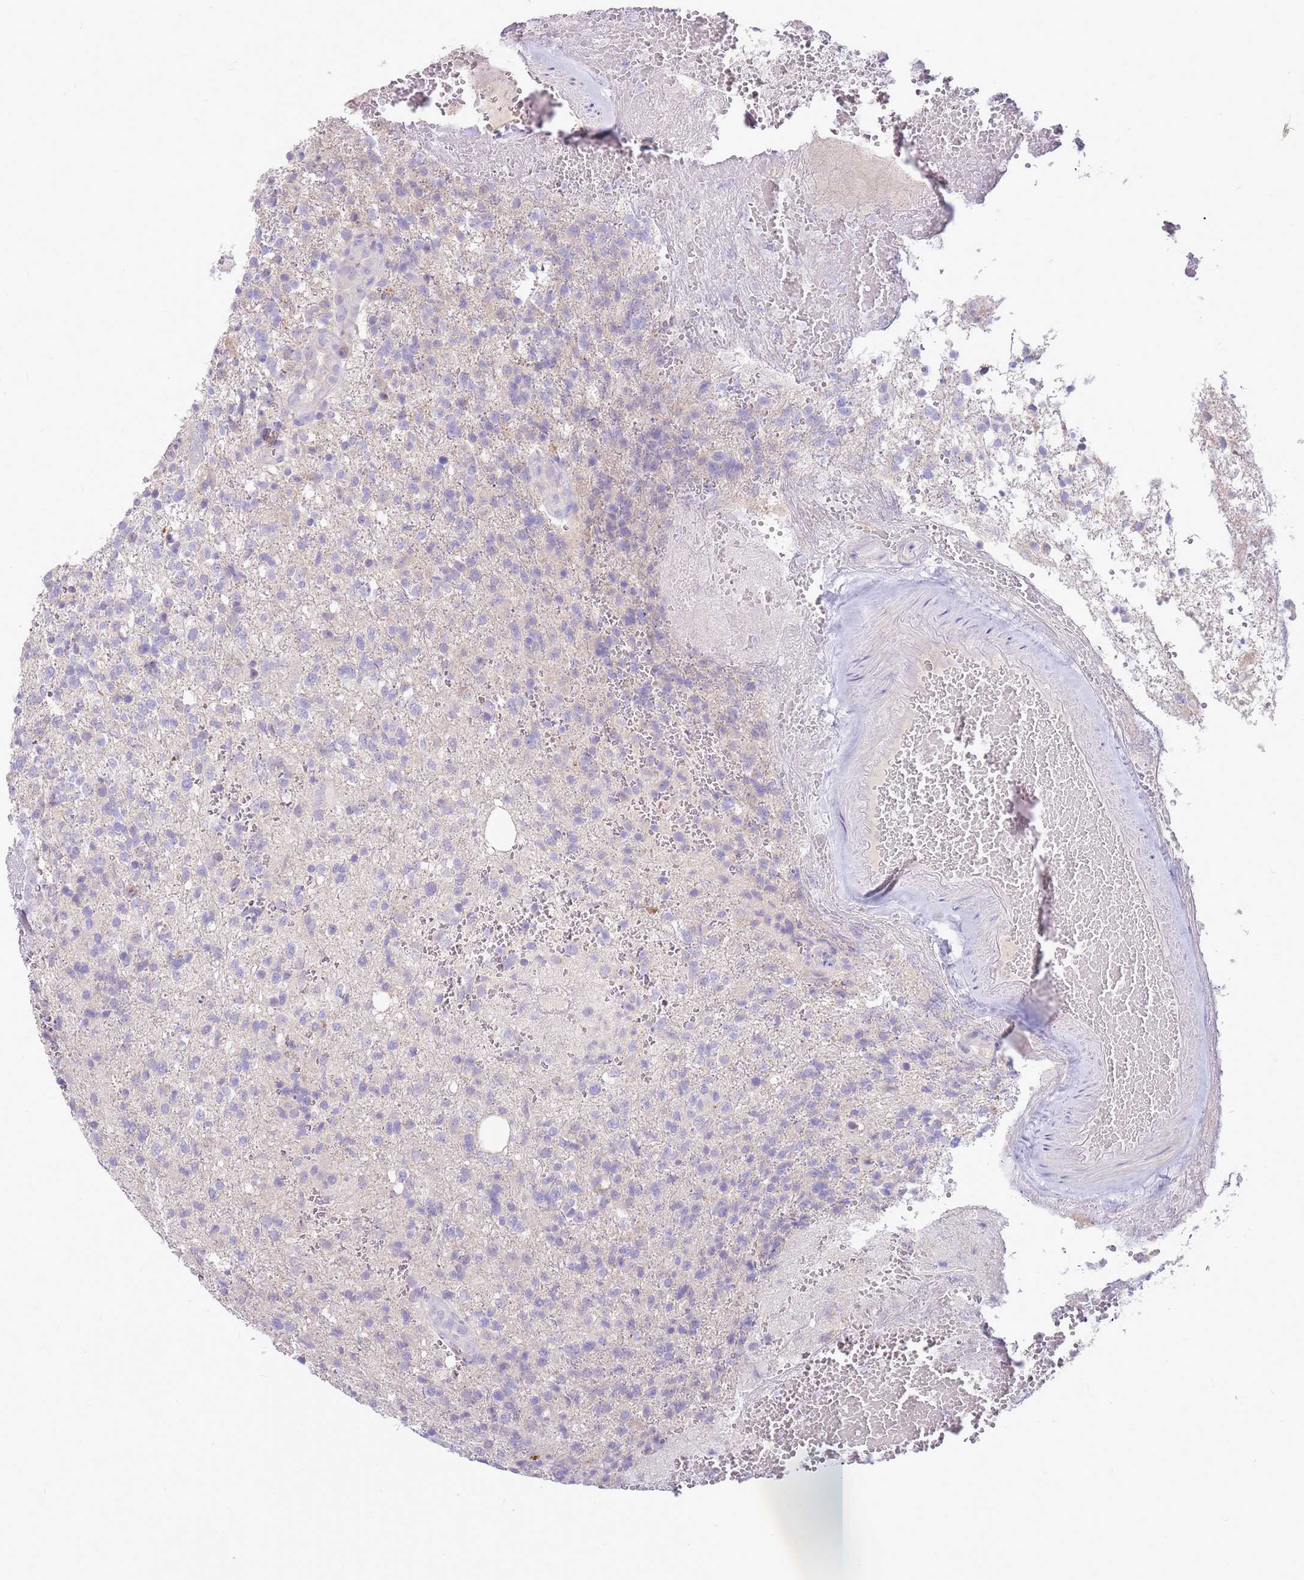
{"staining": {"intensity": "negative", "quantity": "none", "location": "none"}, "tissue": "glioma", "cell_type": "Tumor cells", "image_type": "cancer", "snomed": [{"axis": "morphology", "description": "Glioma, malignant, High grade"}, {"axis": "topography", "description": "Brain"}], "caption": "DAB (3,3'-diaminobenzidine) immunohistochemical staining of human glioma reveals no significant staining in tumor cells.", "gene": "SLC44A4", "patient": {"sex": "male", "age": 56}}